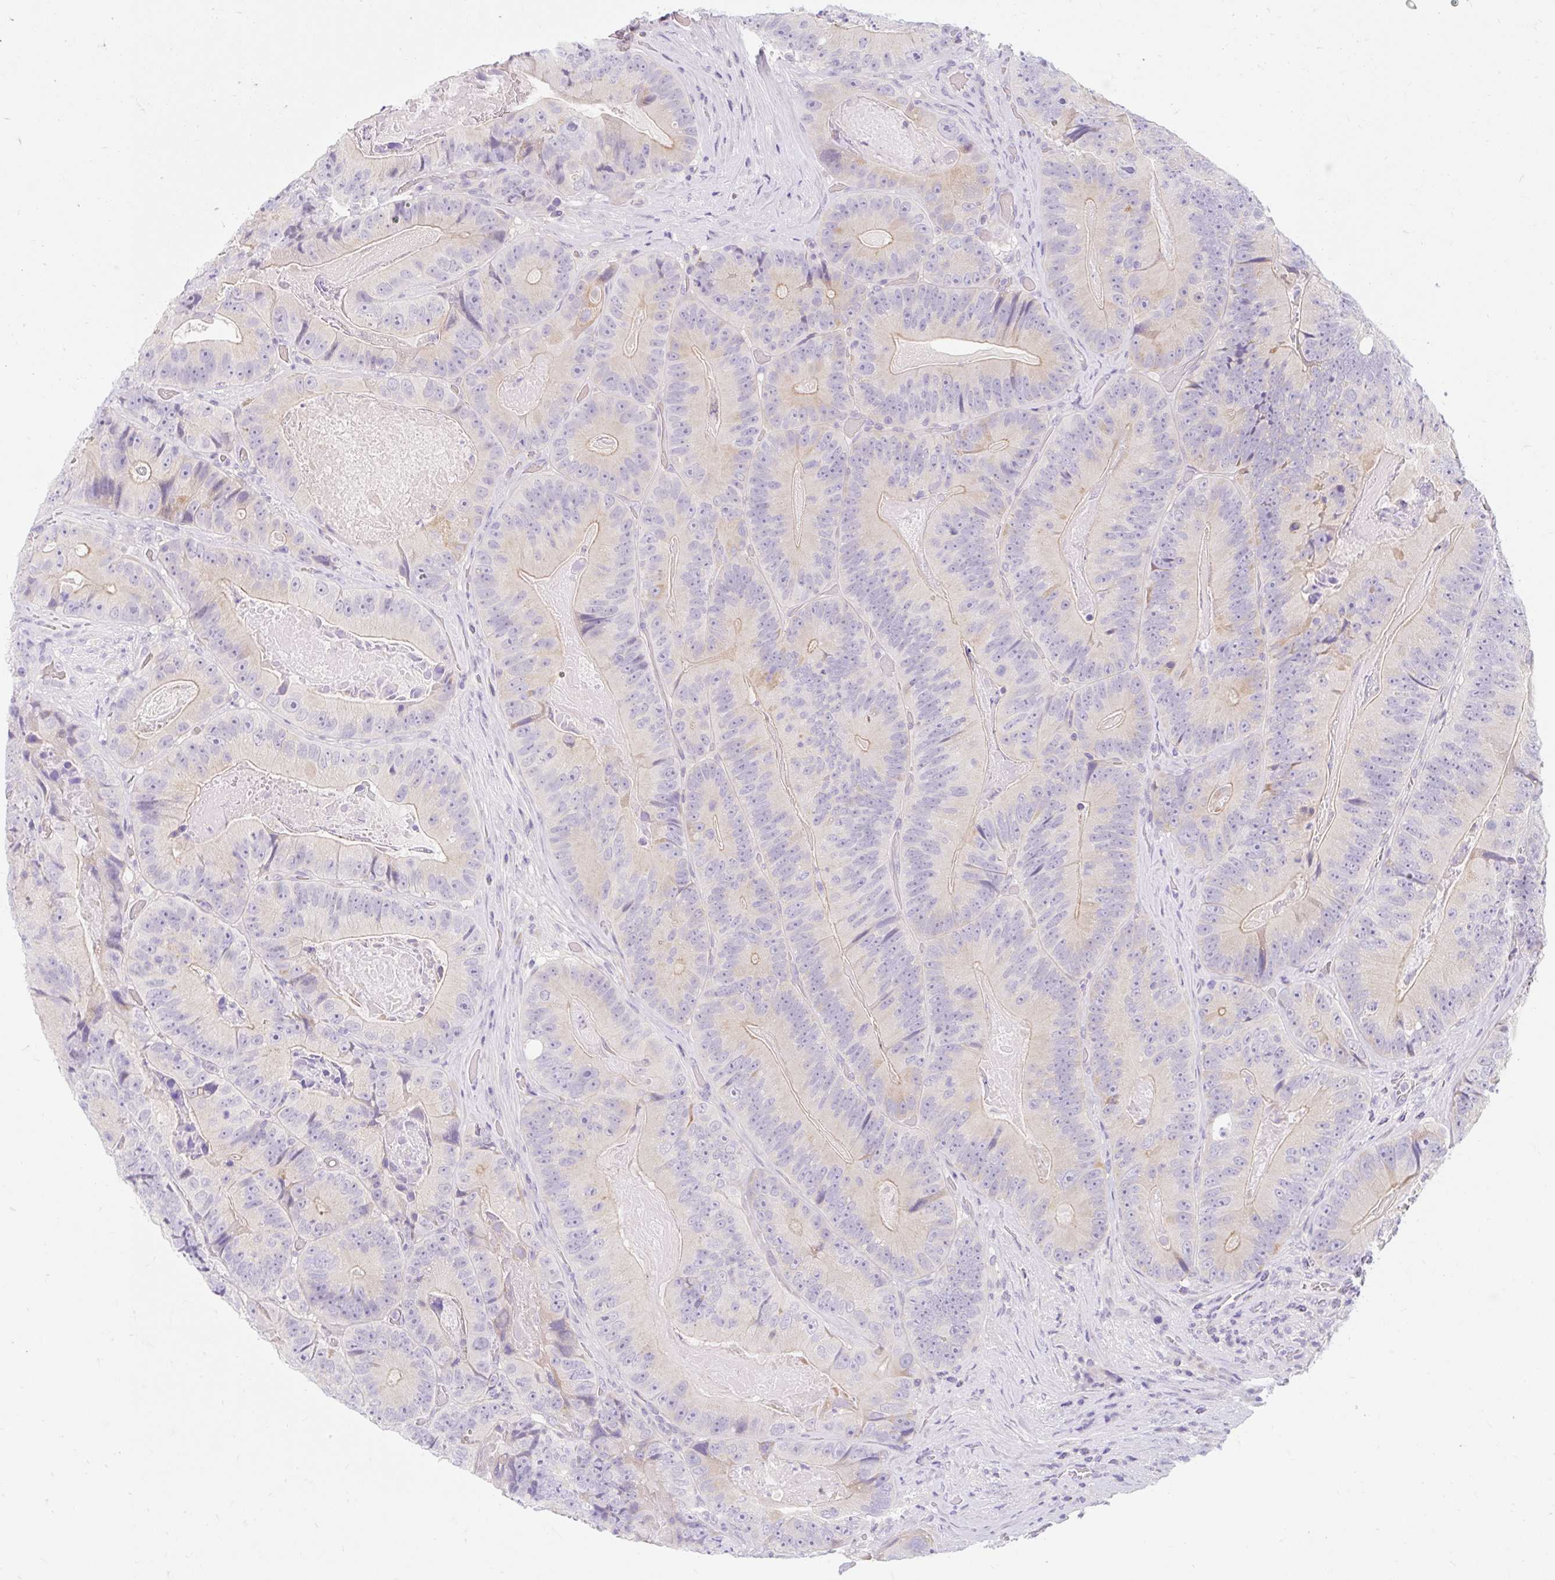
{"staining": {"intensity": "negative", "quantity": "none", "location": "none"}, "tissue": "colorectal cancer", "cell_type": "Tumor cells", "image_type": "cancer", "snomed": [{"axis": "morphology", "description": "Adenocarcinoma, NOS"}, {"axis": "topography", "description": "Colon"}], "caption": "Immunohistochemistry photomicrograph of neoplastic tissue: human adenocarcinoma (colorectal) stained with DAB reveals no significant protein staining in tumor cells.", "gene": "SLC28A1", "patient": {"sex": "female", "age": 86}}